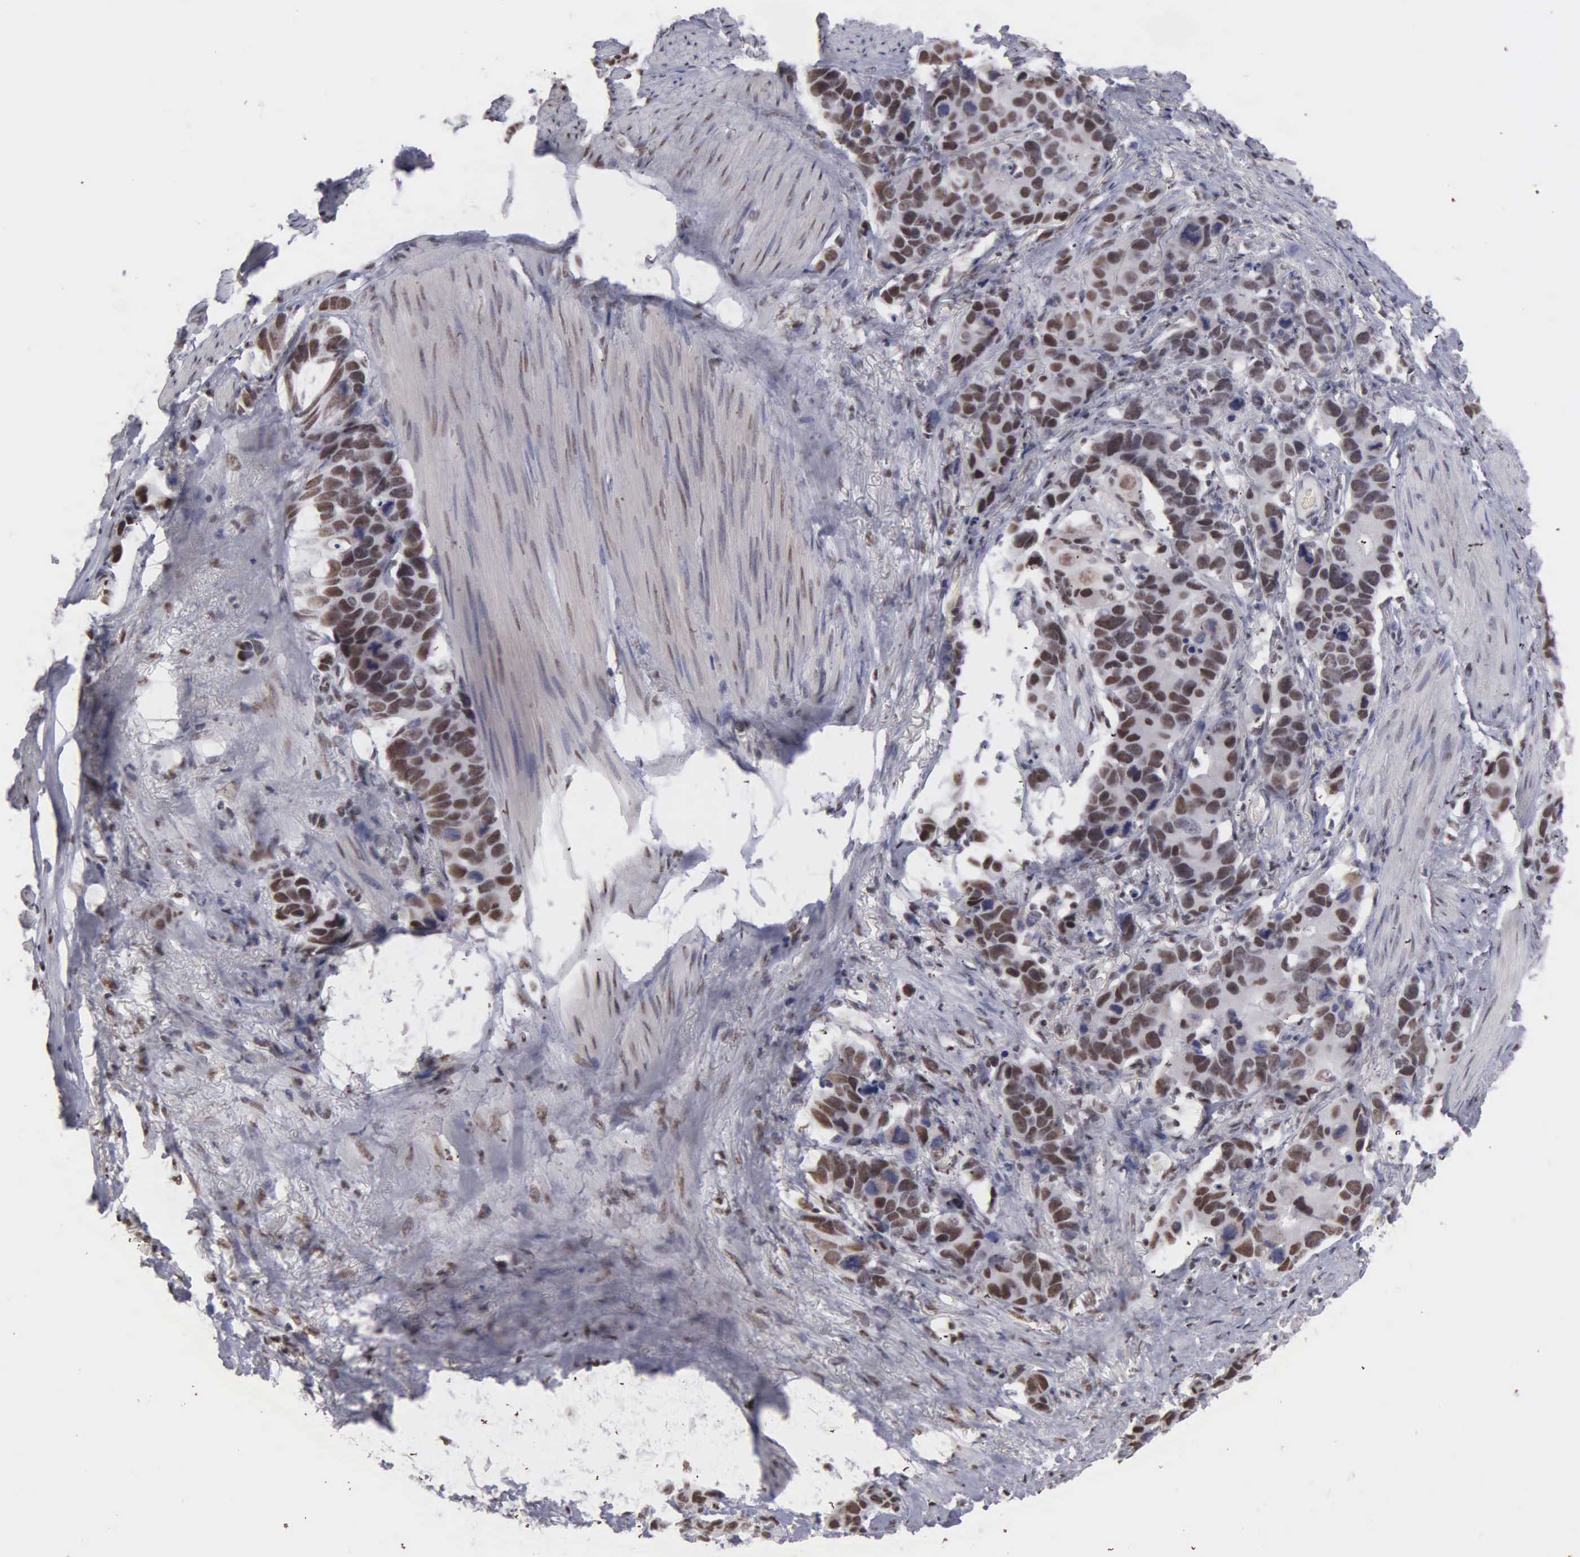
{"staining": {"intensity": "strong", "quantity": ">75%", "location": "nuclear"}, "tissue": "stomach cancer", "cell_type": "Tumor cells", "image_type": "cancer", "snomed": [{"axis": "morphology", "description": "Adenocarcinoma, NOS"}, {"axis": "topography", "description": "Stomach, upper"}], "caption": "Human stomach cancer (adenocarcinoma) stained for a protein (brown) exhibits strong nuclear positive positivity in about >75% of tumor cells.", "gene": "KIAA0586", "patient": {"sex": "male", "age": 71}}